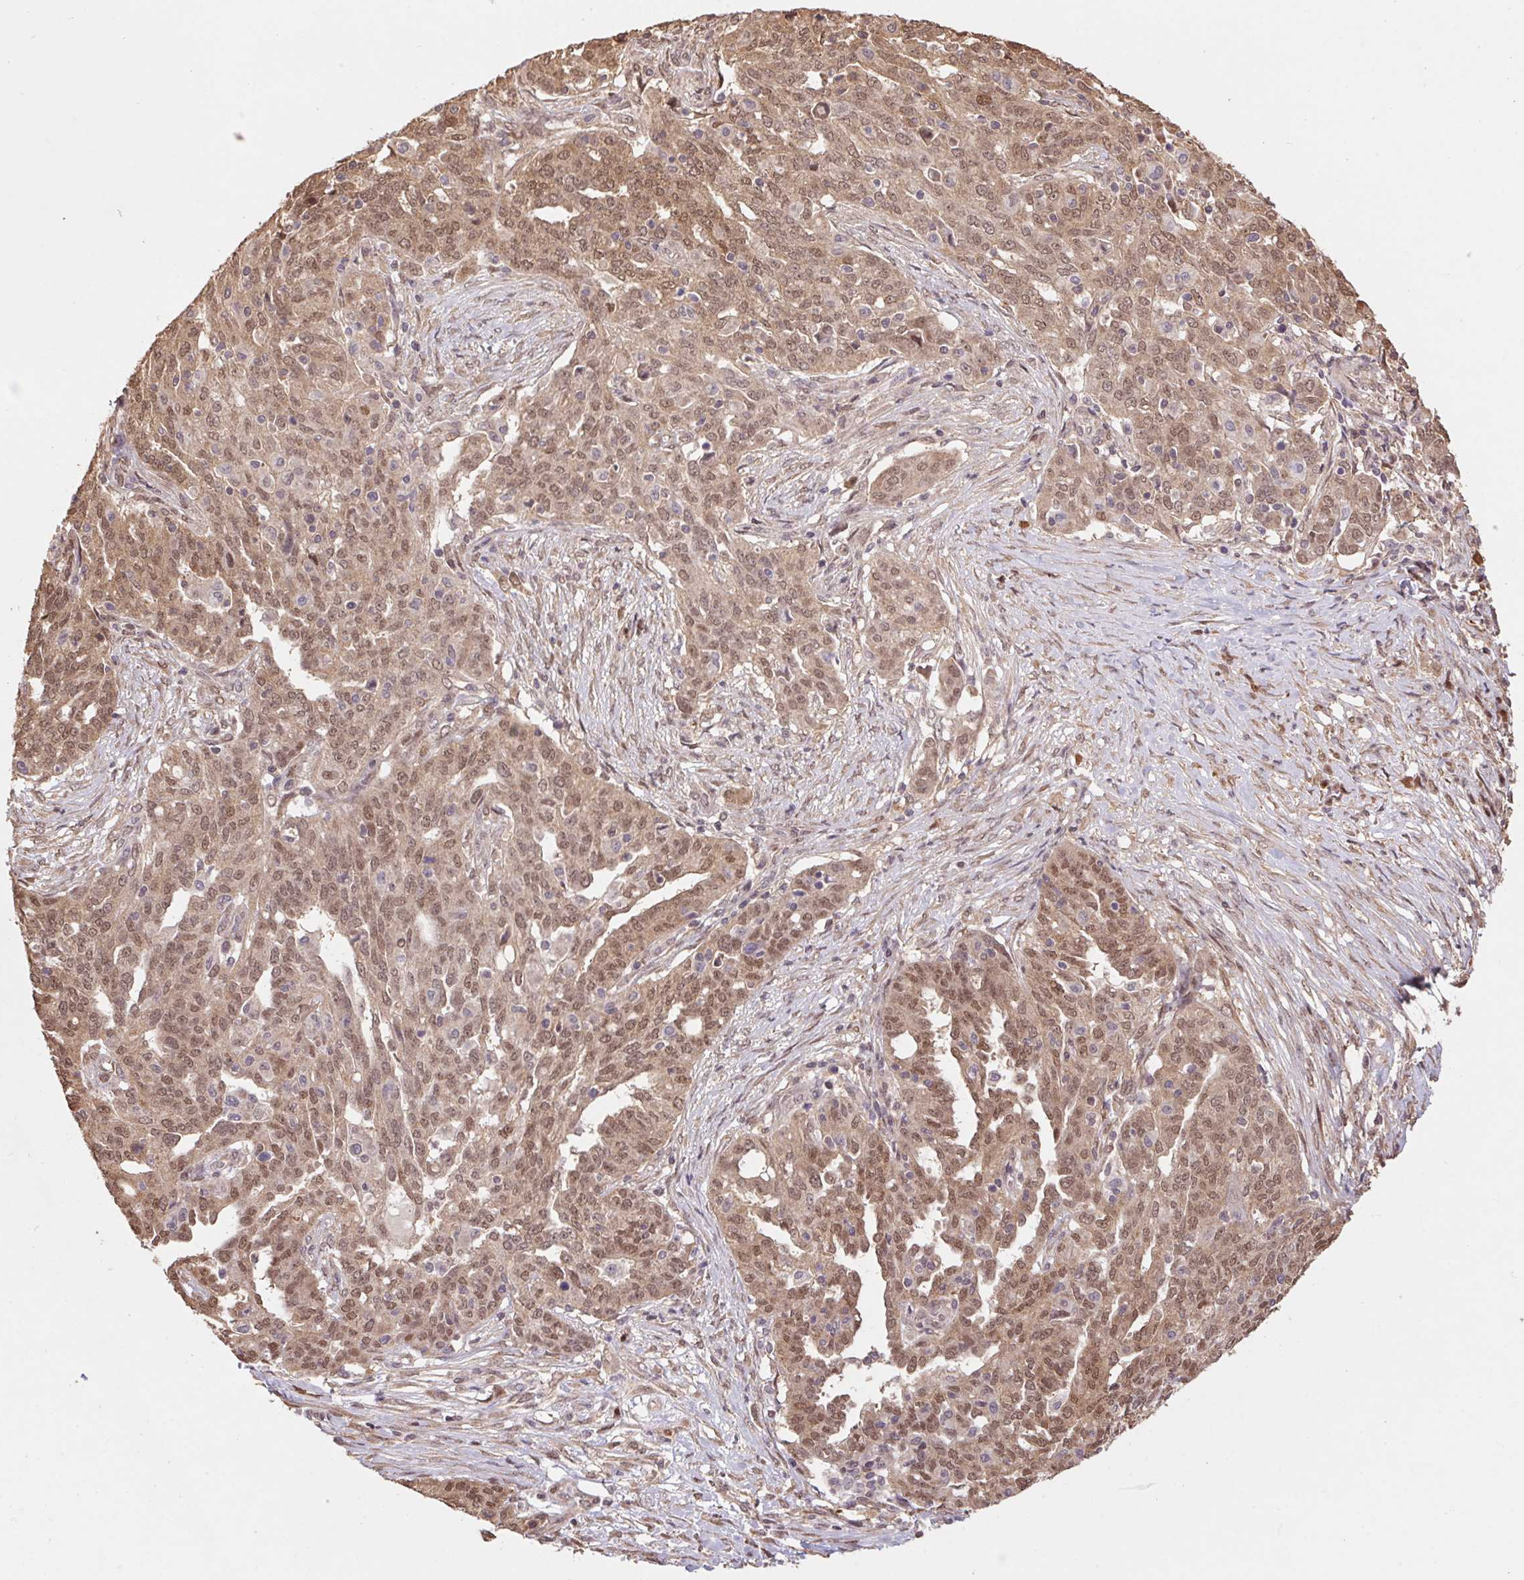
{"staining": {"intensity": "moderate", "quantity": ">75%", "location": "cytoplasmic/membranous,nuclear"}, "tissue": "ovarian cancer", "cell_type": "Tumor cells", "image_type": "cancer", "snomed": [{"axis": "morphology", "description": "Cystadenocarcinoma, serous, NOS"}, {"axis": "topography", "description": "Ovary"}], "caption": "A high-resolution micrograph shows IHC staining of serous cystadenocarcinoma (ovarian), which exhibits moderate cytoplasmic/membranous and nuclear expression in approximately >75% of tumor cells. (DAB IHC, brown staining for protein, blue staining for nuclei).", "gene": "CUTA", "patient": {"sex": "female", "age": 67}}